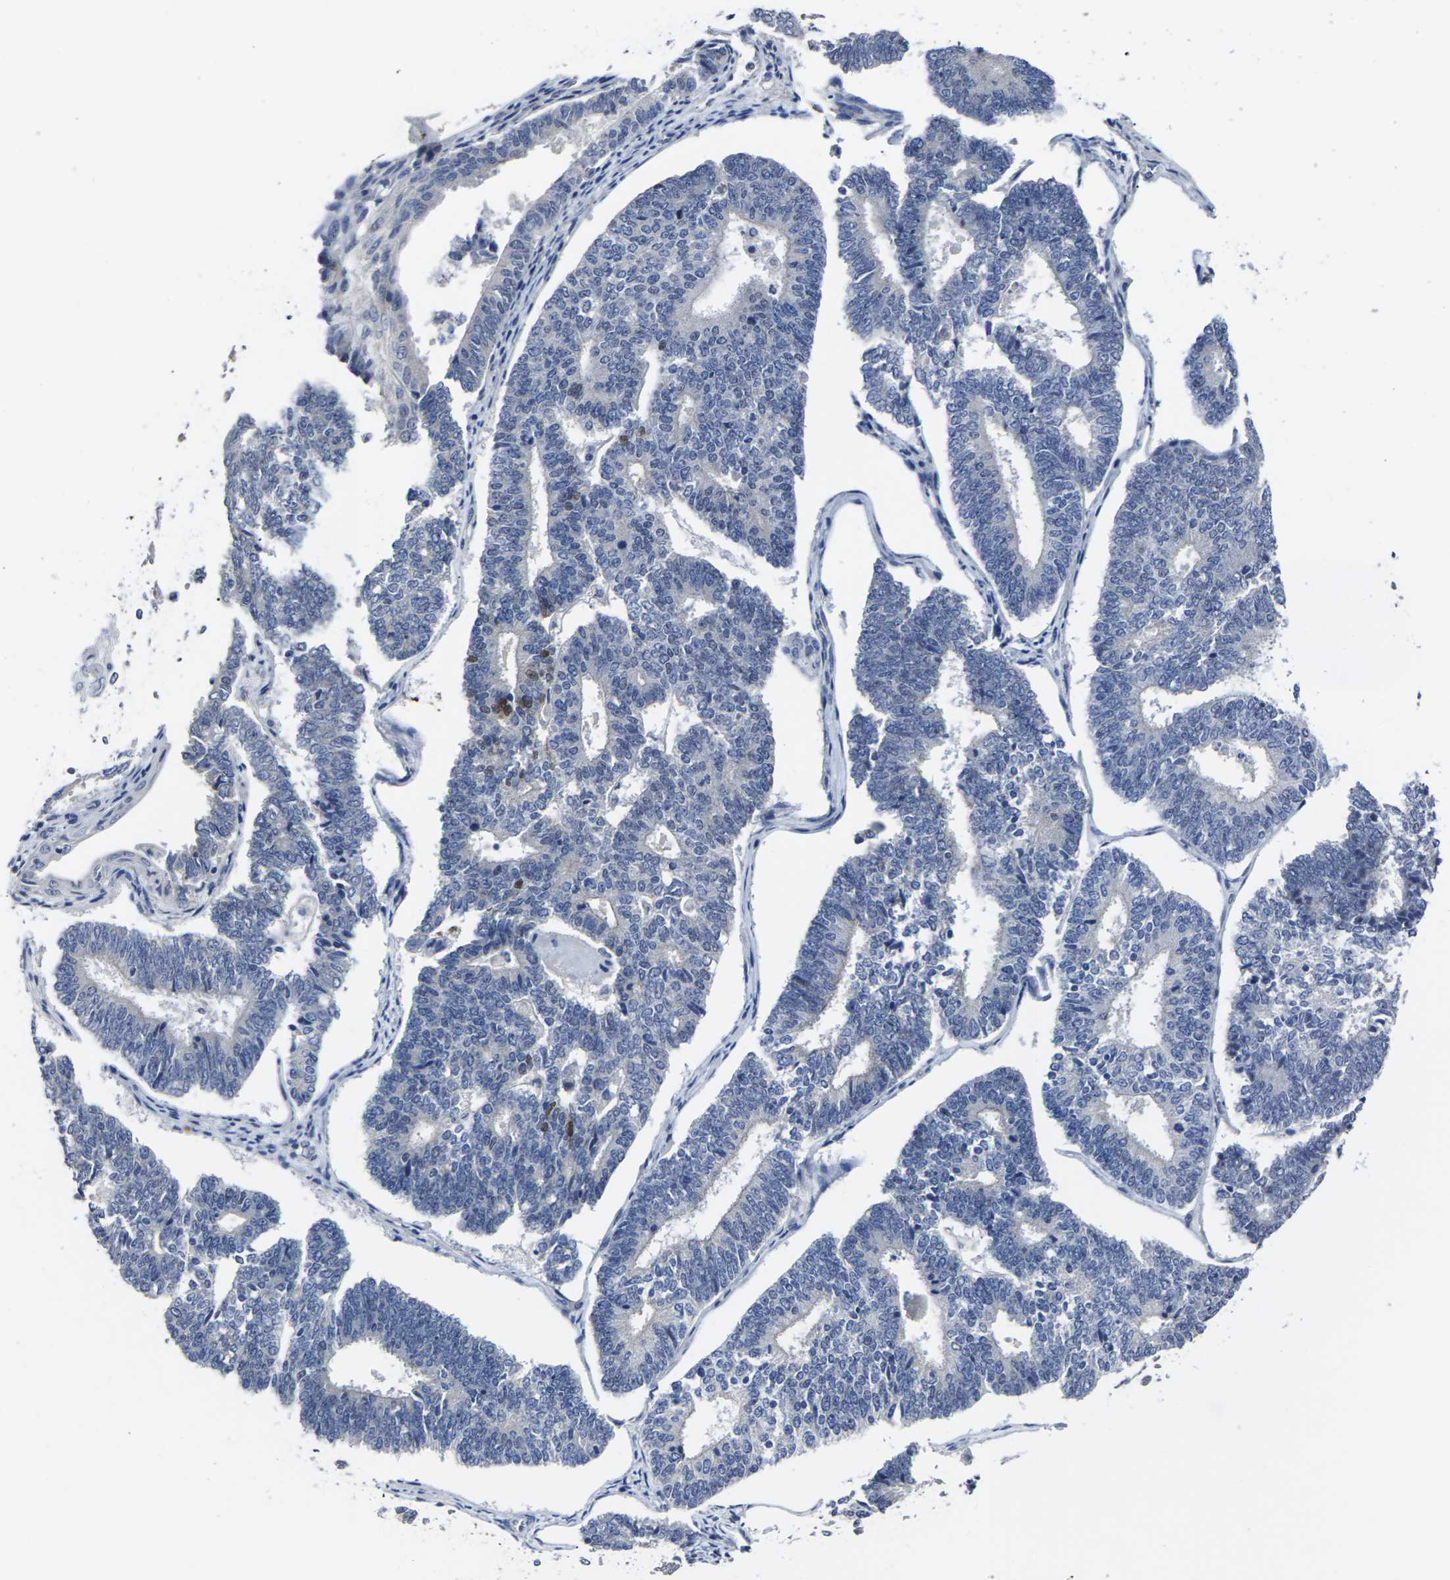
{"staining": {"intensity": "negative", "quantity": "none", "location": "none"}, "tissue": "endometrial cancer", "cell_type": "Tumor cells", "image_type": "cancer", "snomed": [{"axis": "morphology", "description": "Adenocarcinoma, NOS"}, {"axis": "topography", "description": "Endometrium"}], "caption": "This photomicrograph is of endometrial adenocarcinoma stained with immunohistochemistry (IHC) to label a protein in brown with the nuclei are counter-stained blue. There is no positivity in tumor cells.", "gene": "MSANTD4", "patient": {"sex": "female", "age": 70}}